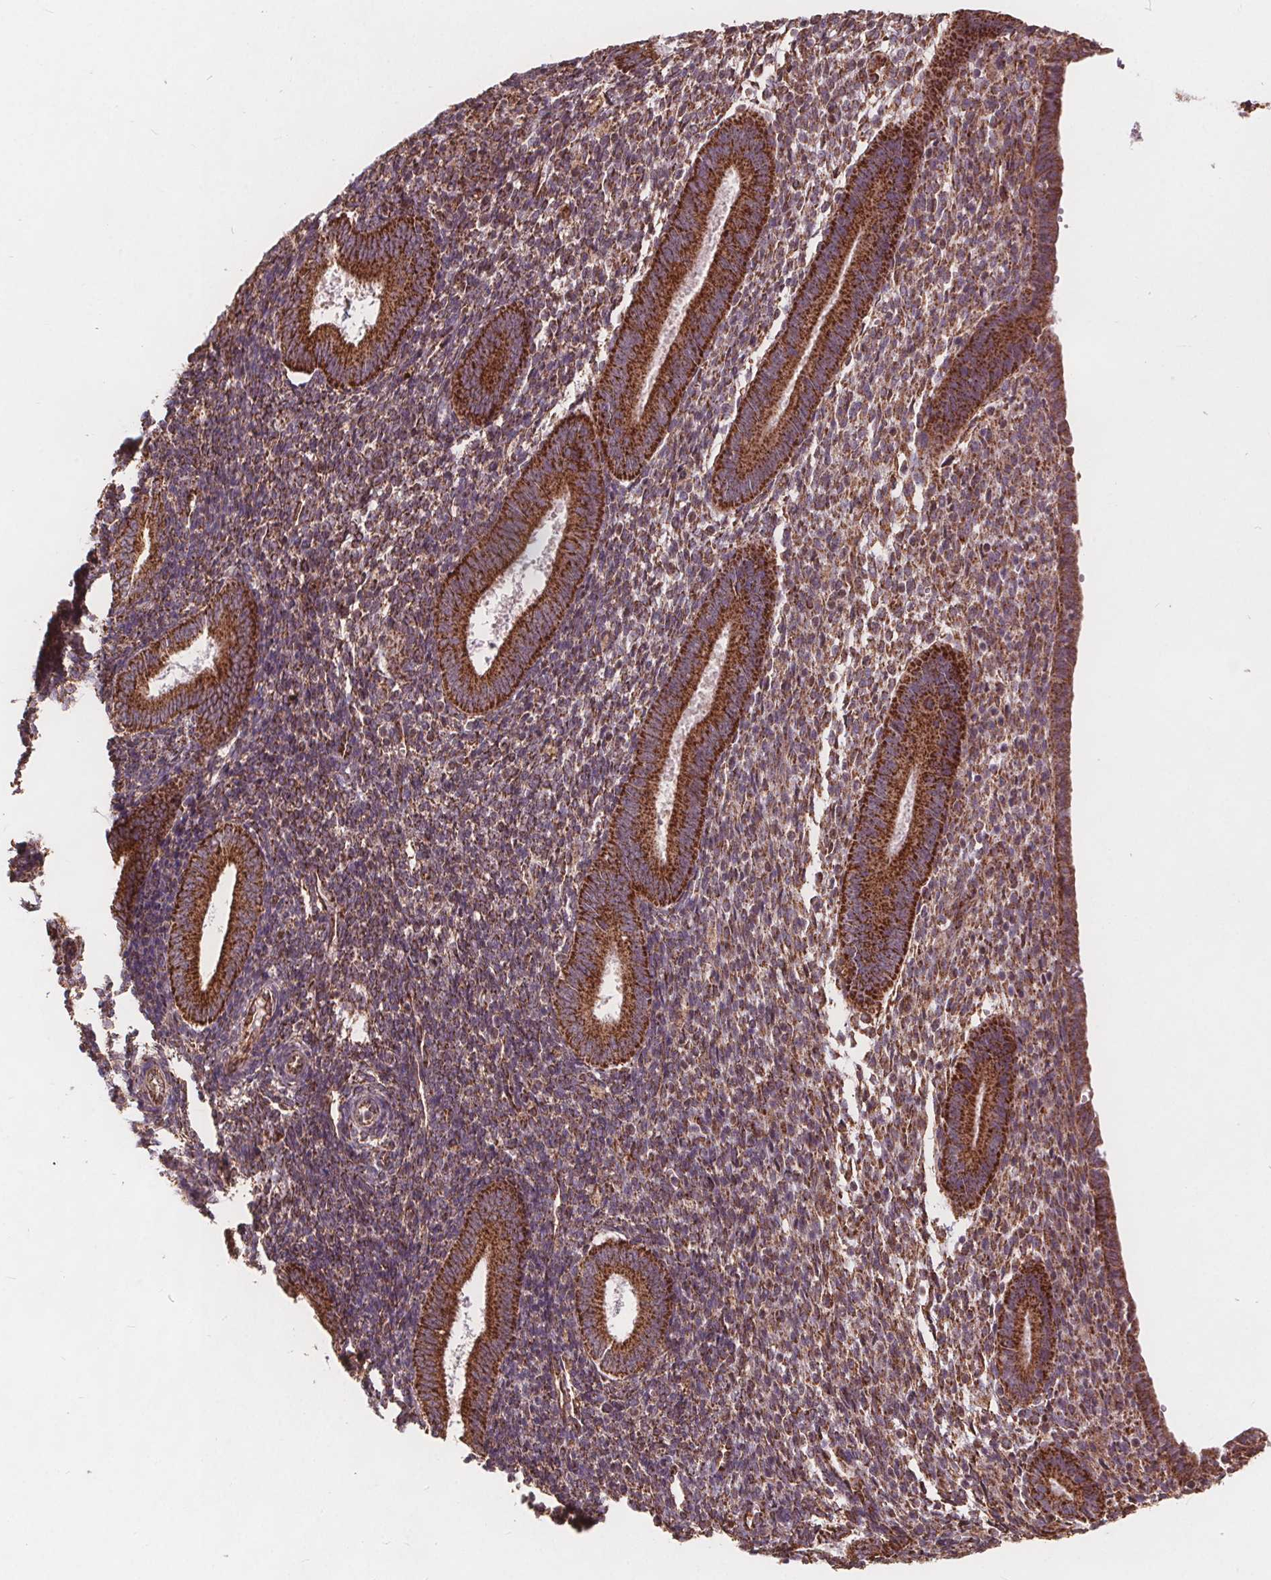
{"staining": {"intensity": "moderate", "quantity": ">75%", "location": "cytoplasmic/membranous"}, "tissue": "endometrium", "cell_type": "Cells in endometrial stroma", "image_type": "normal", "snomed": [{"axis": "morphology", "description": "Normal tissue, NOS"}, {"axis": "topography", "description": "Endometrium"}], "caption": "Immunohistochemical staining of benign human endometrium reveals >75% levels of moderate cytoplasmic/membranous protein positivity in about >75% of cells in endometrial stroma.", "gene": "PLSCR3", "patient": {"sex": "female", "age": 25}}